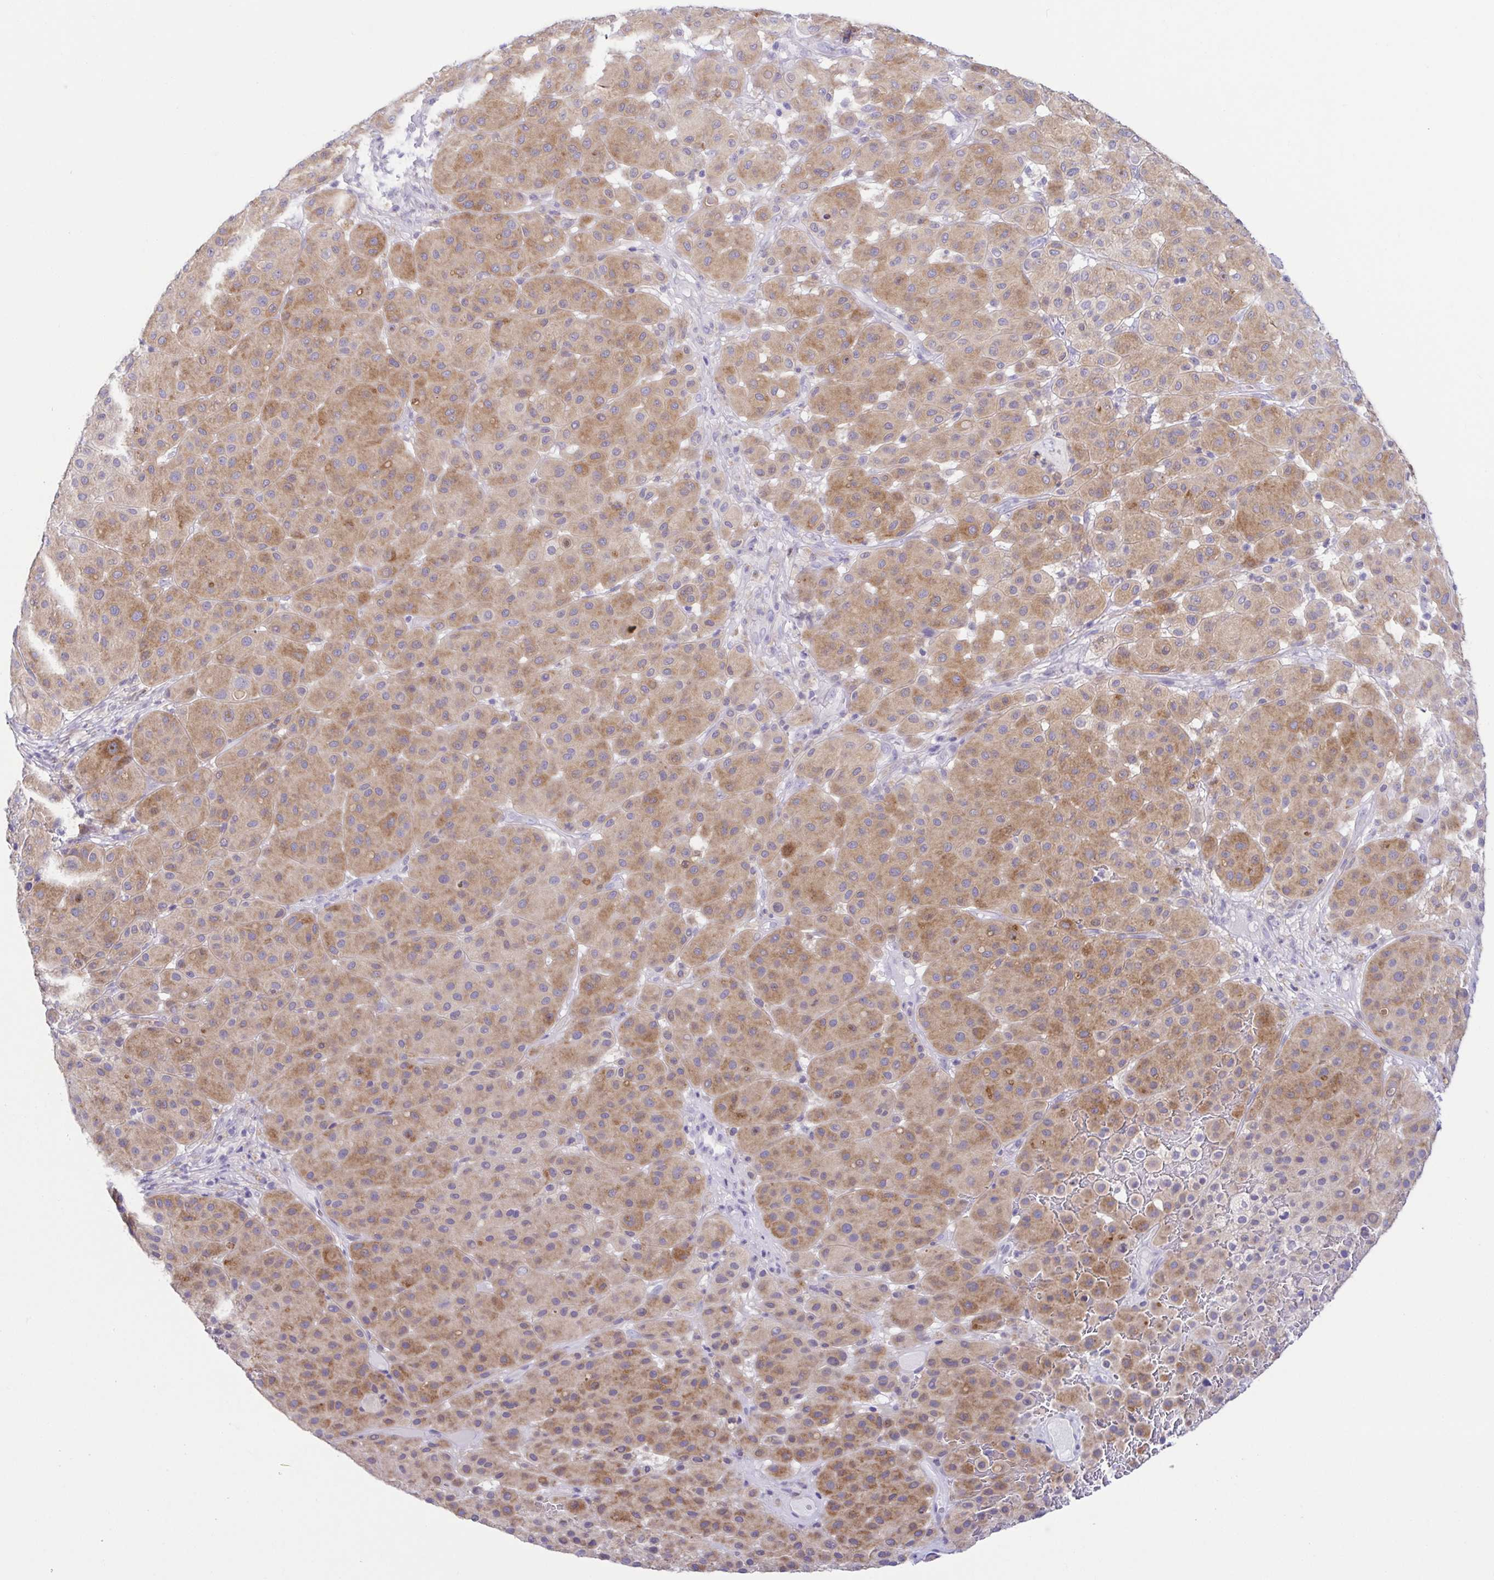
{"staining": {"intensity": "moderate", "quantity": ">75%", "location": "cytoplasmic/membranous"}, "tissue": "melanoma", "cell_type": "Tumor cells", "image_type": "cancer", "snomed": [{"axis": "morphology", "description": "Malignant melanoma, Metastatic site"}, {"axis": "topography", "description": "Smooth muscle"}], "caption": "A high-resolution histopathology image shows immunohistochemistry staining of malignant melanoma (metastatic site), which exhibits moderate cytoplasmic/membranous positivity in about >75% of tumor cells.", "gene": "ATP6V1G2", "patient": {"sex": "male", "age": 41}}